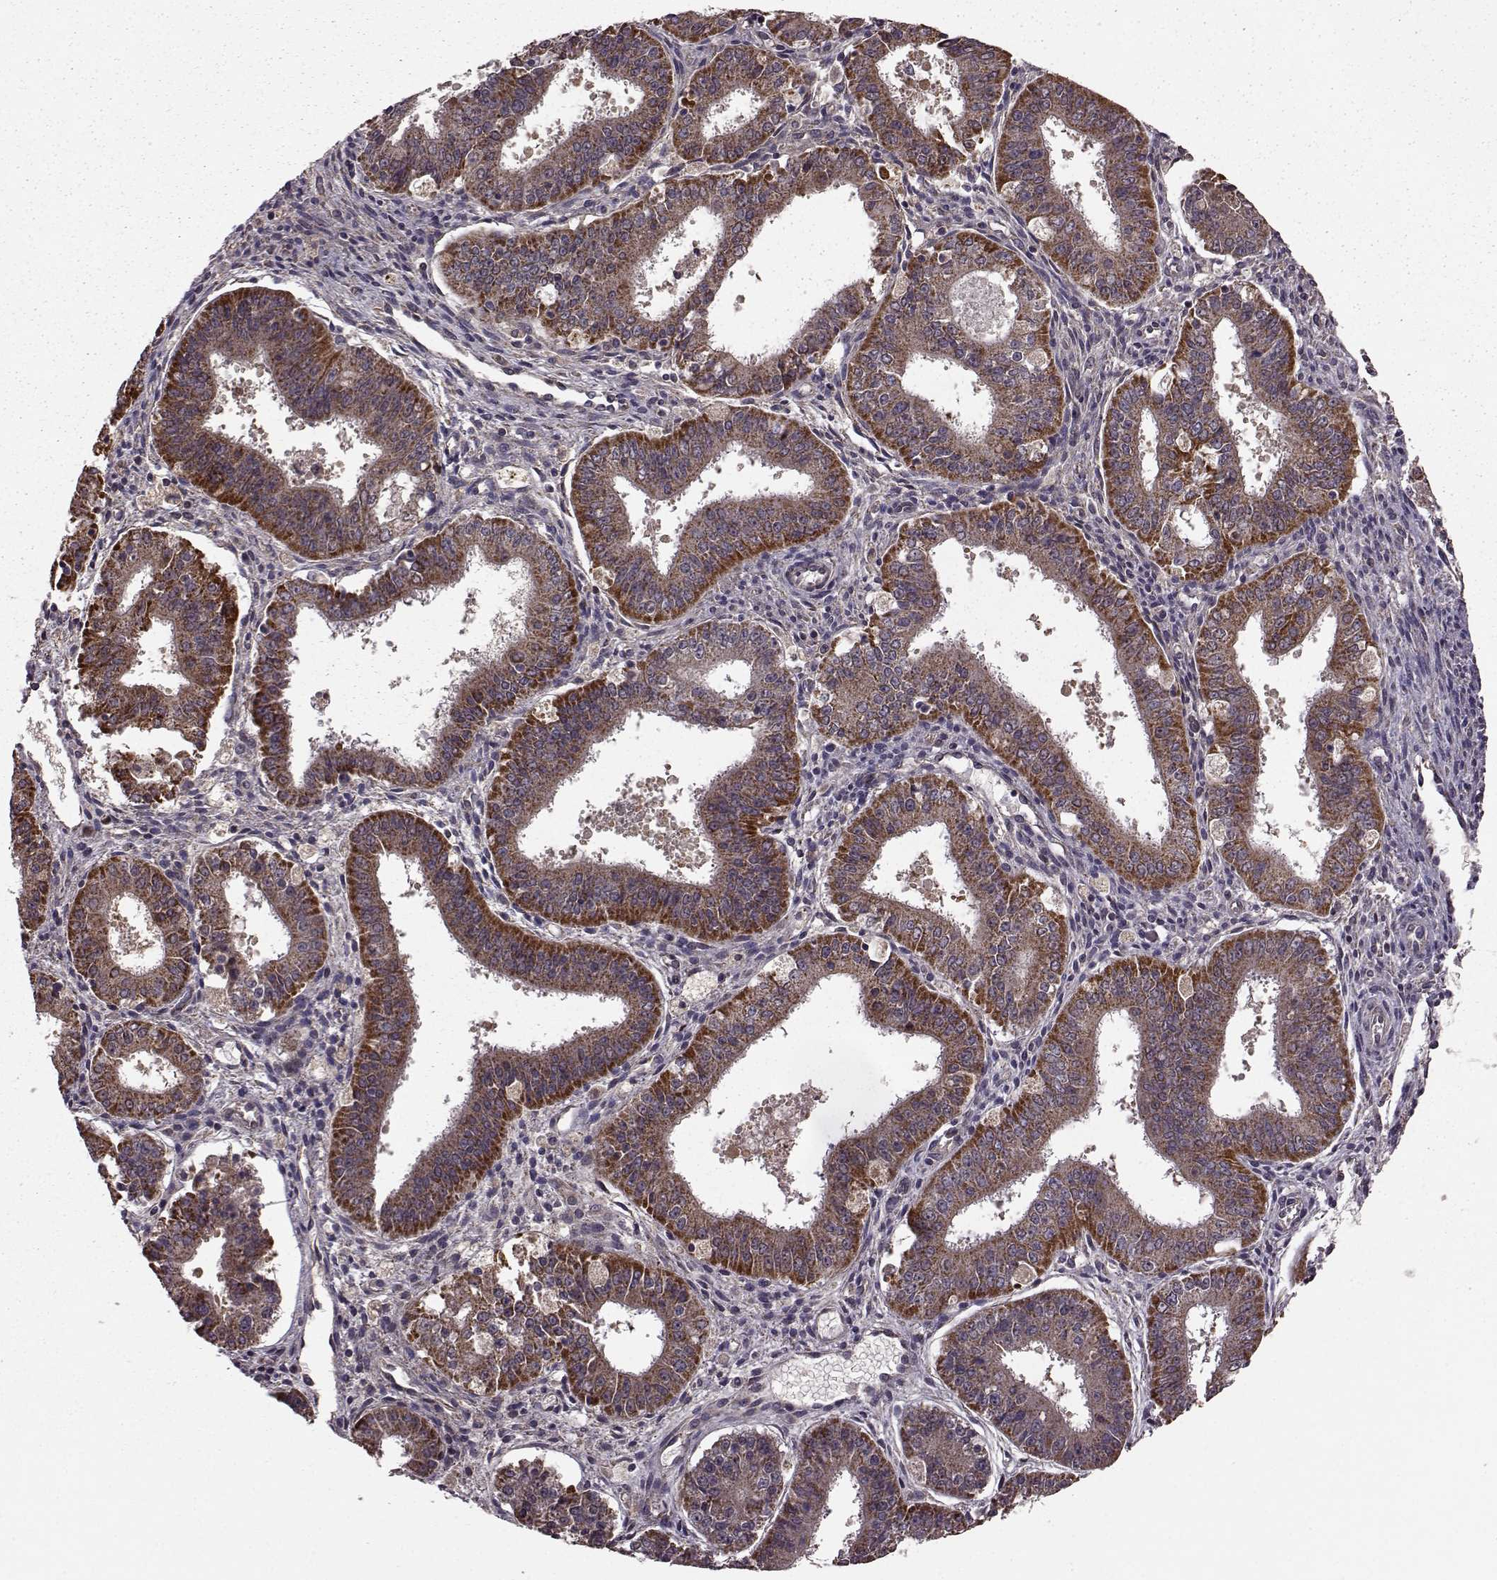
{"staining": {"intensity": "strong", "quantity": ">75%", "location": "cytoplasmic/membranous"}, "tissue": "ovarian cancer", "cell_type": "Tumor cells", "image_type": "cancer", "snomed": [{"axis": "morphology", "description": "Carcinoma, endometroid"}, {"axis": "topography", "description": "Ovary"}], "caption": "Immunohistochemistry (IHC) of endometroid carcinoma (ovarian) displays high levels of strong cytoplasmic/membranous staining in about >75% of tumor cells.", "gene": "PUDP", "patient": {"sex": "female", "age": 42}}